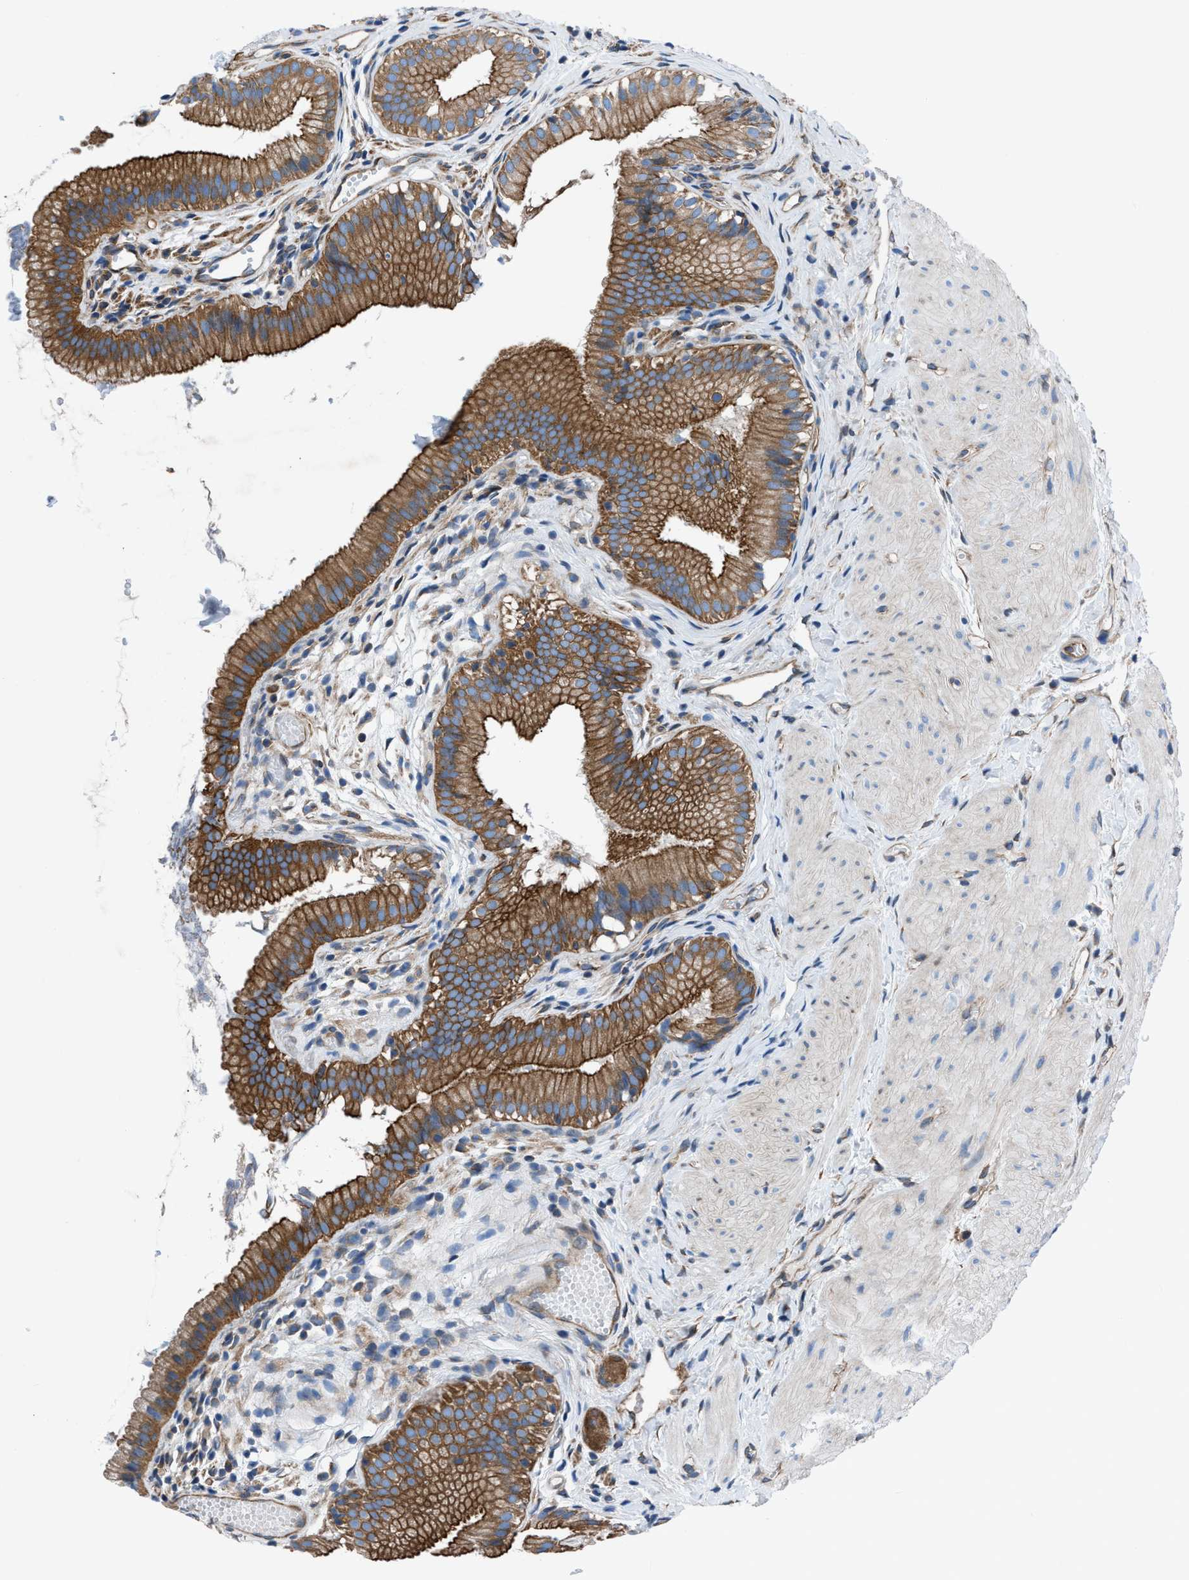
{"staining": {"intensity": "strong", "quantity": ">75%", "location": "cytoplasmic/membranous"}, "tissue": "gallbladder", "cell_type": "Glandular cells", "image_type": "normal", "snomed": [{"axis": "morphology", "description": "Normal tissue, NOS"}, {"axis": "topography", "description": "Gallbladder"}], "caption": "Protein analysis of unremarkable gallbladder displays strong cytoplasmic/membranous staining in about >75% of glandular cells.", "gene": "DMAC1", "patient": {"sex": "female", "age": 26}}